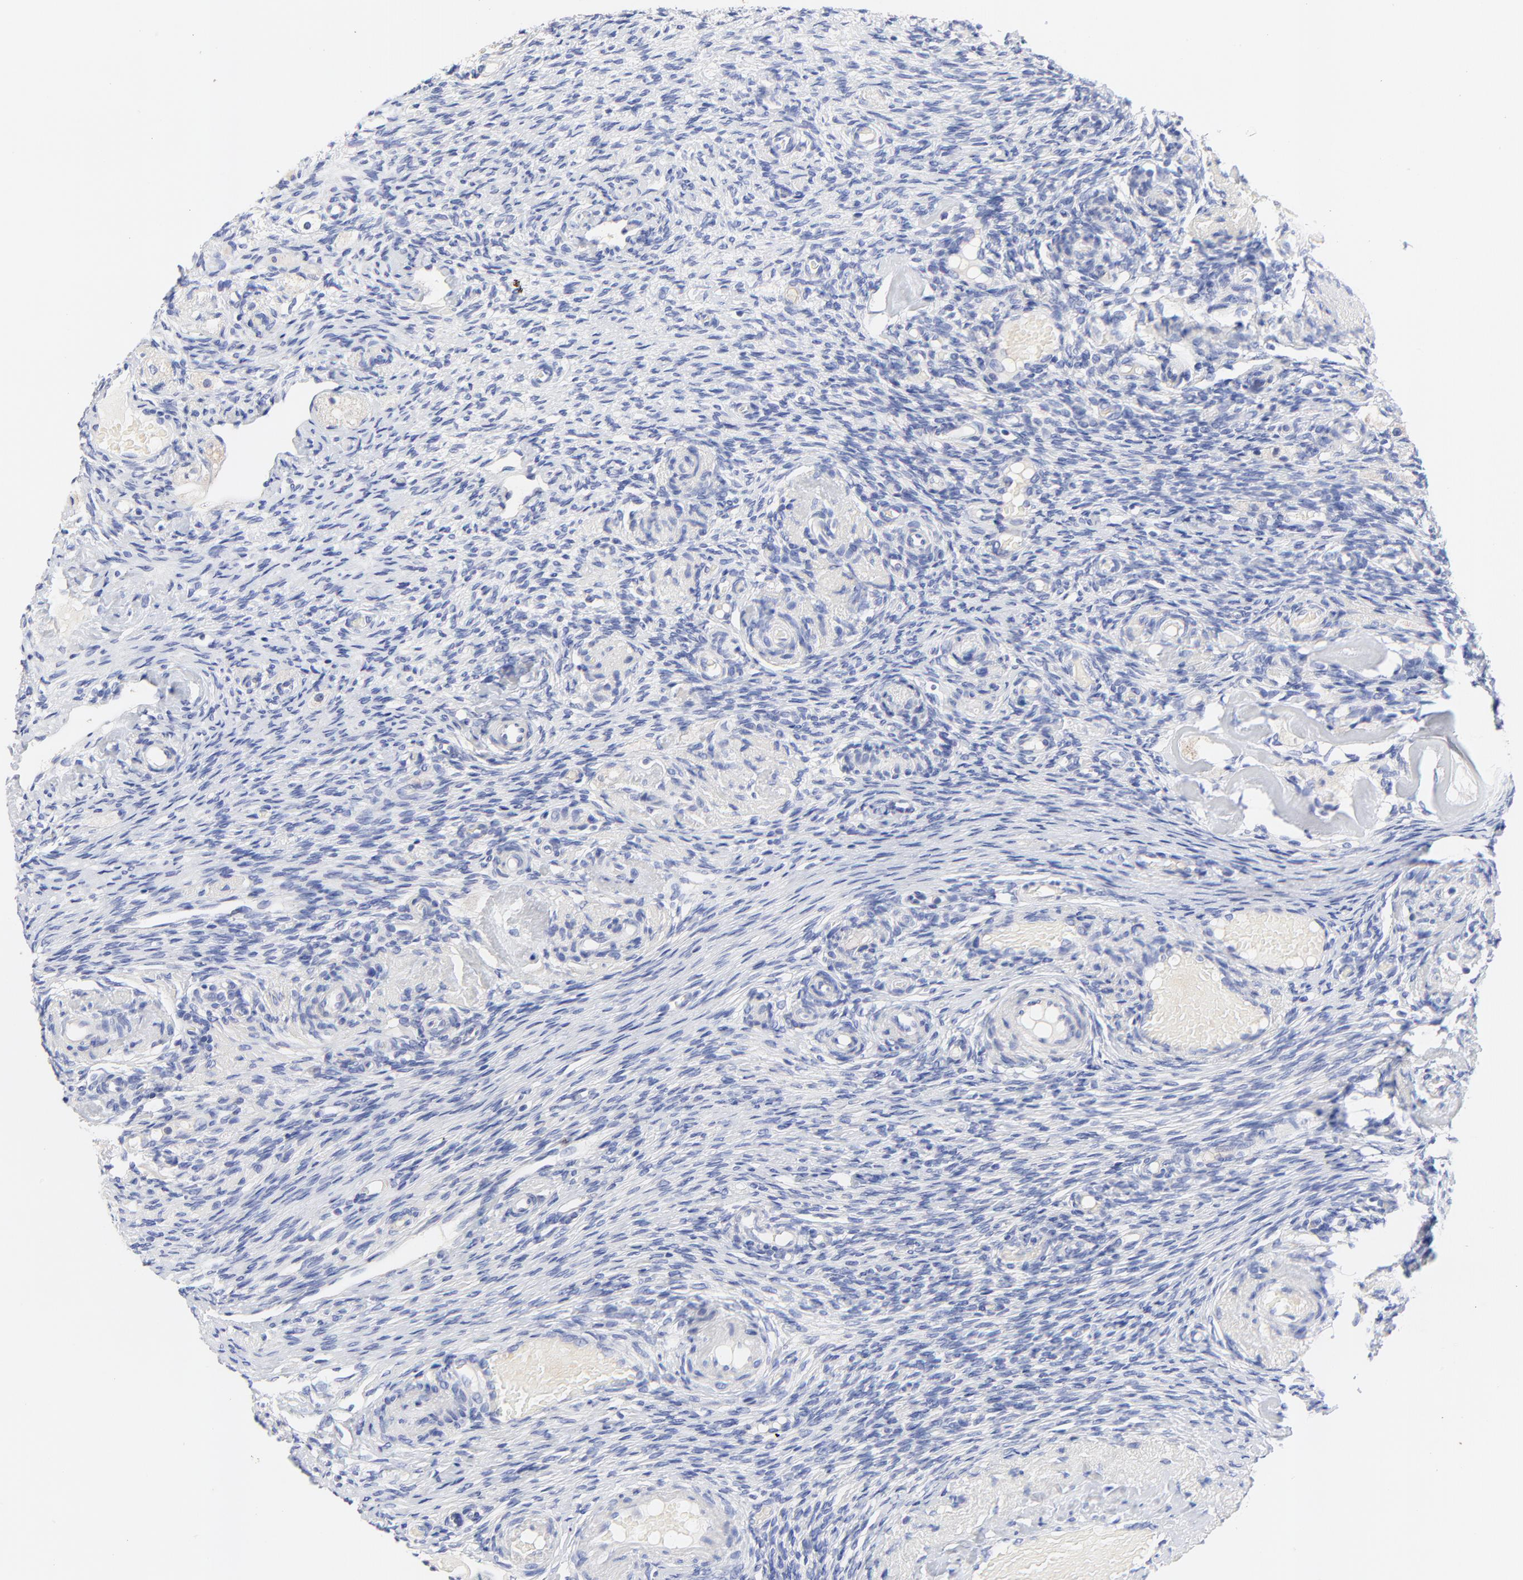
{"staining": {"intensity": "negative", "quantity": "none", "location": "none"}, "tissue": "ovary", "cell_type": "Follicle cells", "image_type": "normal", "snomed": [{"axis": "morphology", "description": "Normal tissue, NOS"}, {"axis": "topography", "description": "Ovary"}], "caption": "Photomicrograph shows no protein positivity in follicle cells of unremarkable ovary. (Brightfield microscopy of DAB (3,3'-diaminobenzidine) IHC at high magnification).", "gene": "FBXO10", "patient": {"sex": "female", "age": 60}}